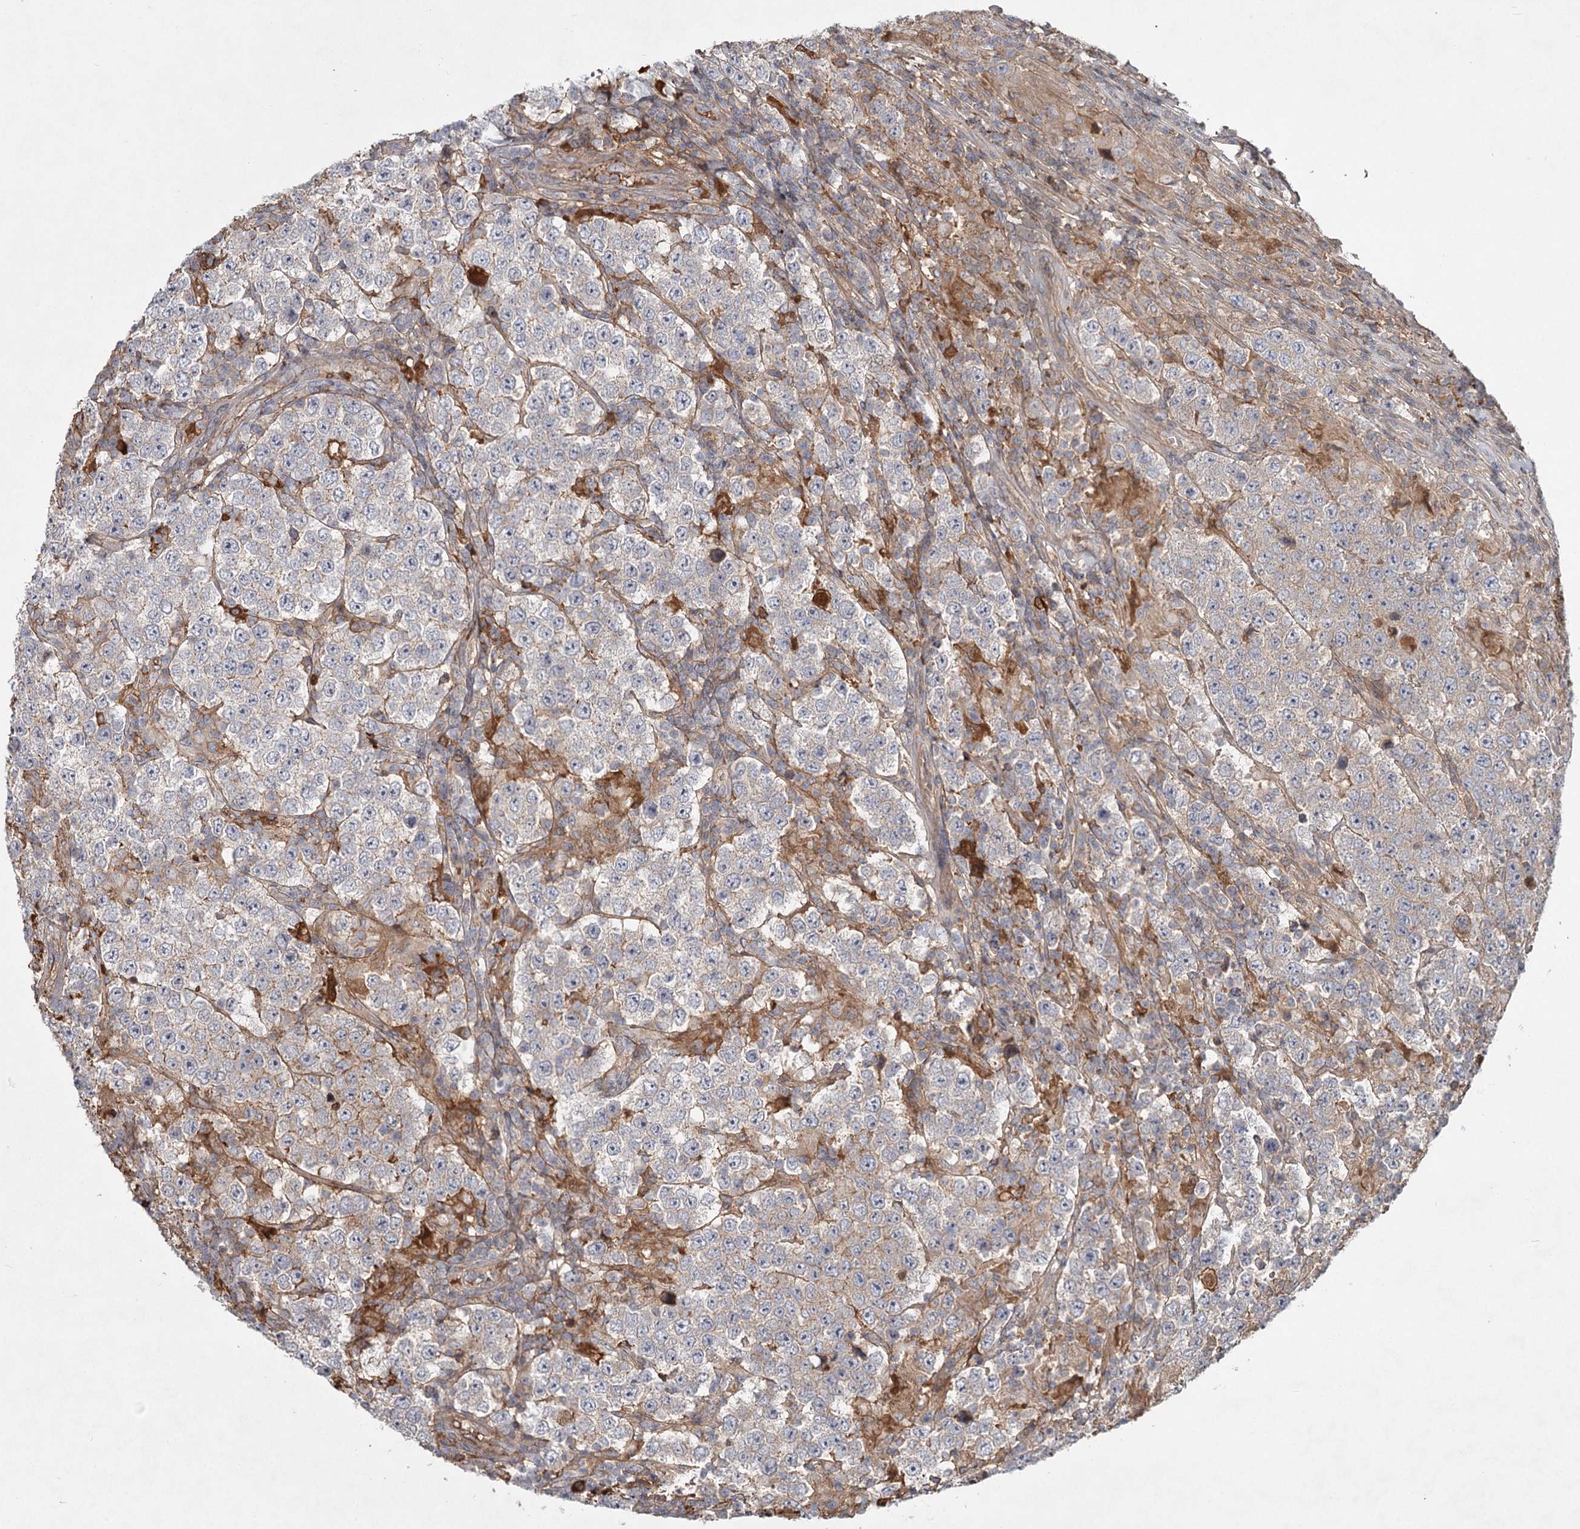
{"staining": {"intensity": "negative", "quantity": "none", "location": "none"}, "tissue": "testis cancer", "cell_type": "Tumor cells", "image_type": "cancer", "snomed": [{"axis": "morphology", "description": "Normal tissue, NOS"}, {"axis": "morphology", "description": "Urothelial carcinoma, High grade"}, {"axis": "morphology", "description": "Seminoma, NOS"}, {"axis": "morphology", "description": "Carcinoma, Embryonal, NOS"}, {"axis": "topography", "description": "Urinary bladder"}, {"axis": "topography", "description": "Testis"}], "caption": "Human testis cancer (high-grade urothelial carcinoma) stained for a protein using immunohistochemistry (IHC) demonstrates no expression in tumor cells.", "gene": "DHRS9", "patient": {"sex": "male", "age": 41}}